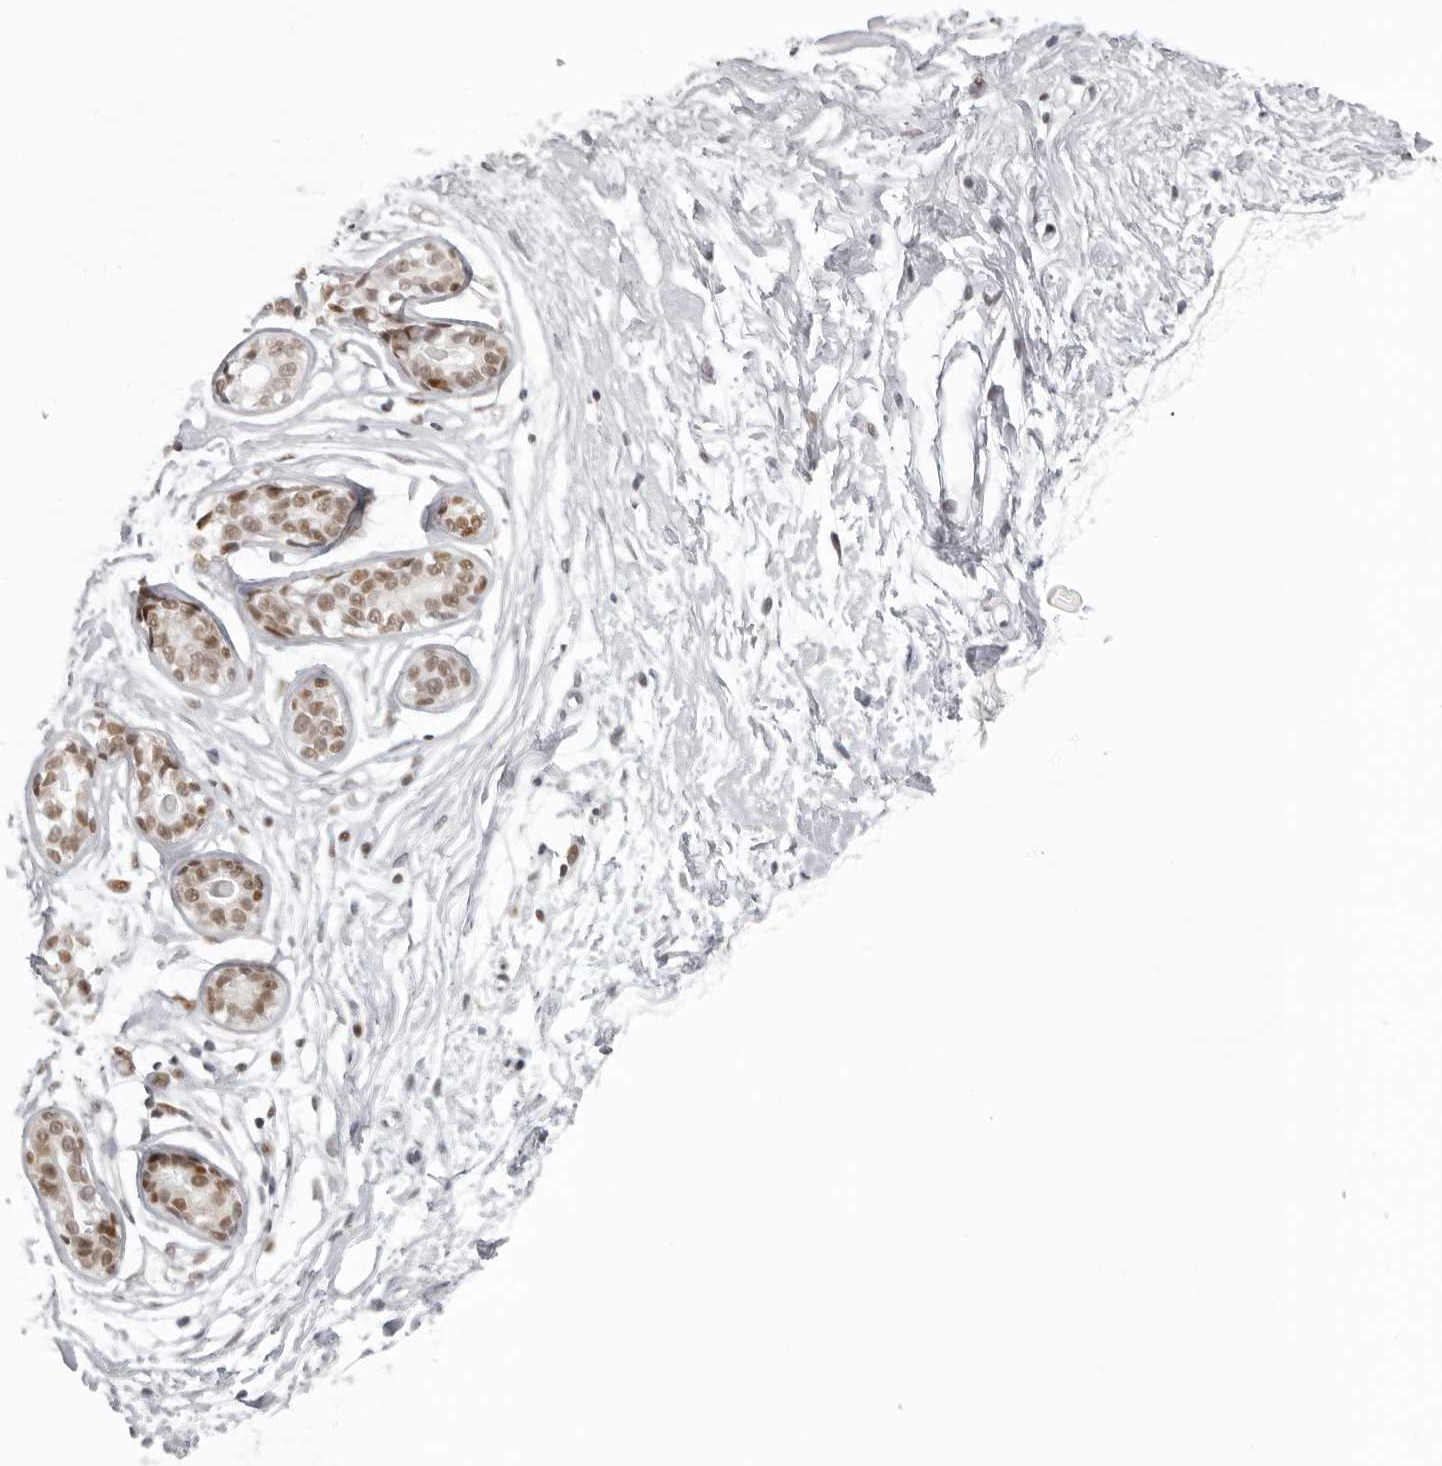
{"staining": {"intensity": "negative", "quantity": "none", "location": "none"}, "tissue": "breast", "cell_type": "Adipocytes", "image_type": "normal", "snomed": [{"axis": "morphology", "description": "Normal tissue, NOS"}, {"axis": "topography", "description": "Breast"}], "caption": "Immunohistochemistry histopathology image of benign human breast stained for a protein (brown), which demonstrates no expression in adipocytes. The staining is performed using DAB brown chromogen with nuclei counter-stained in using hematoxylin.", "gene": "HEXIM2", "patient": {"sex": "female", "age": 23}}